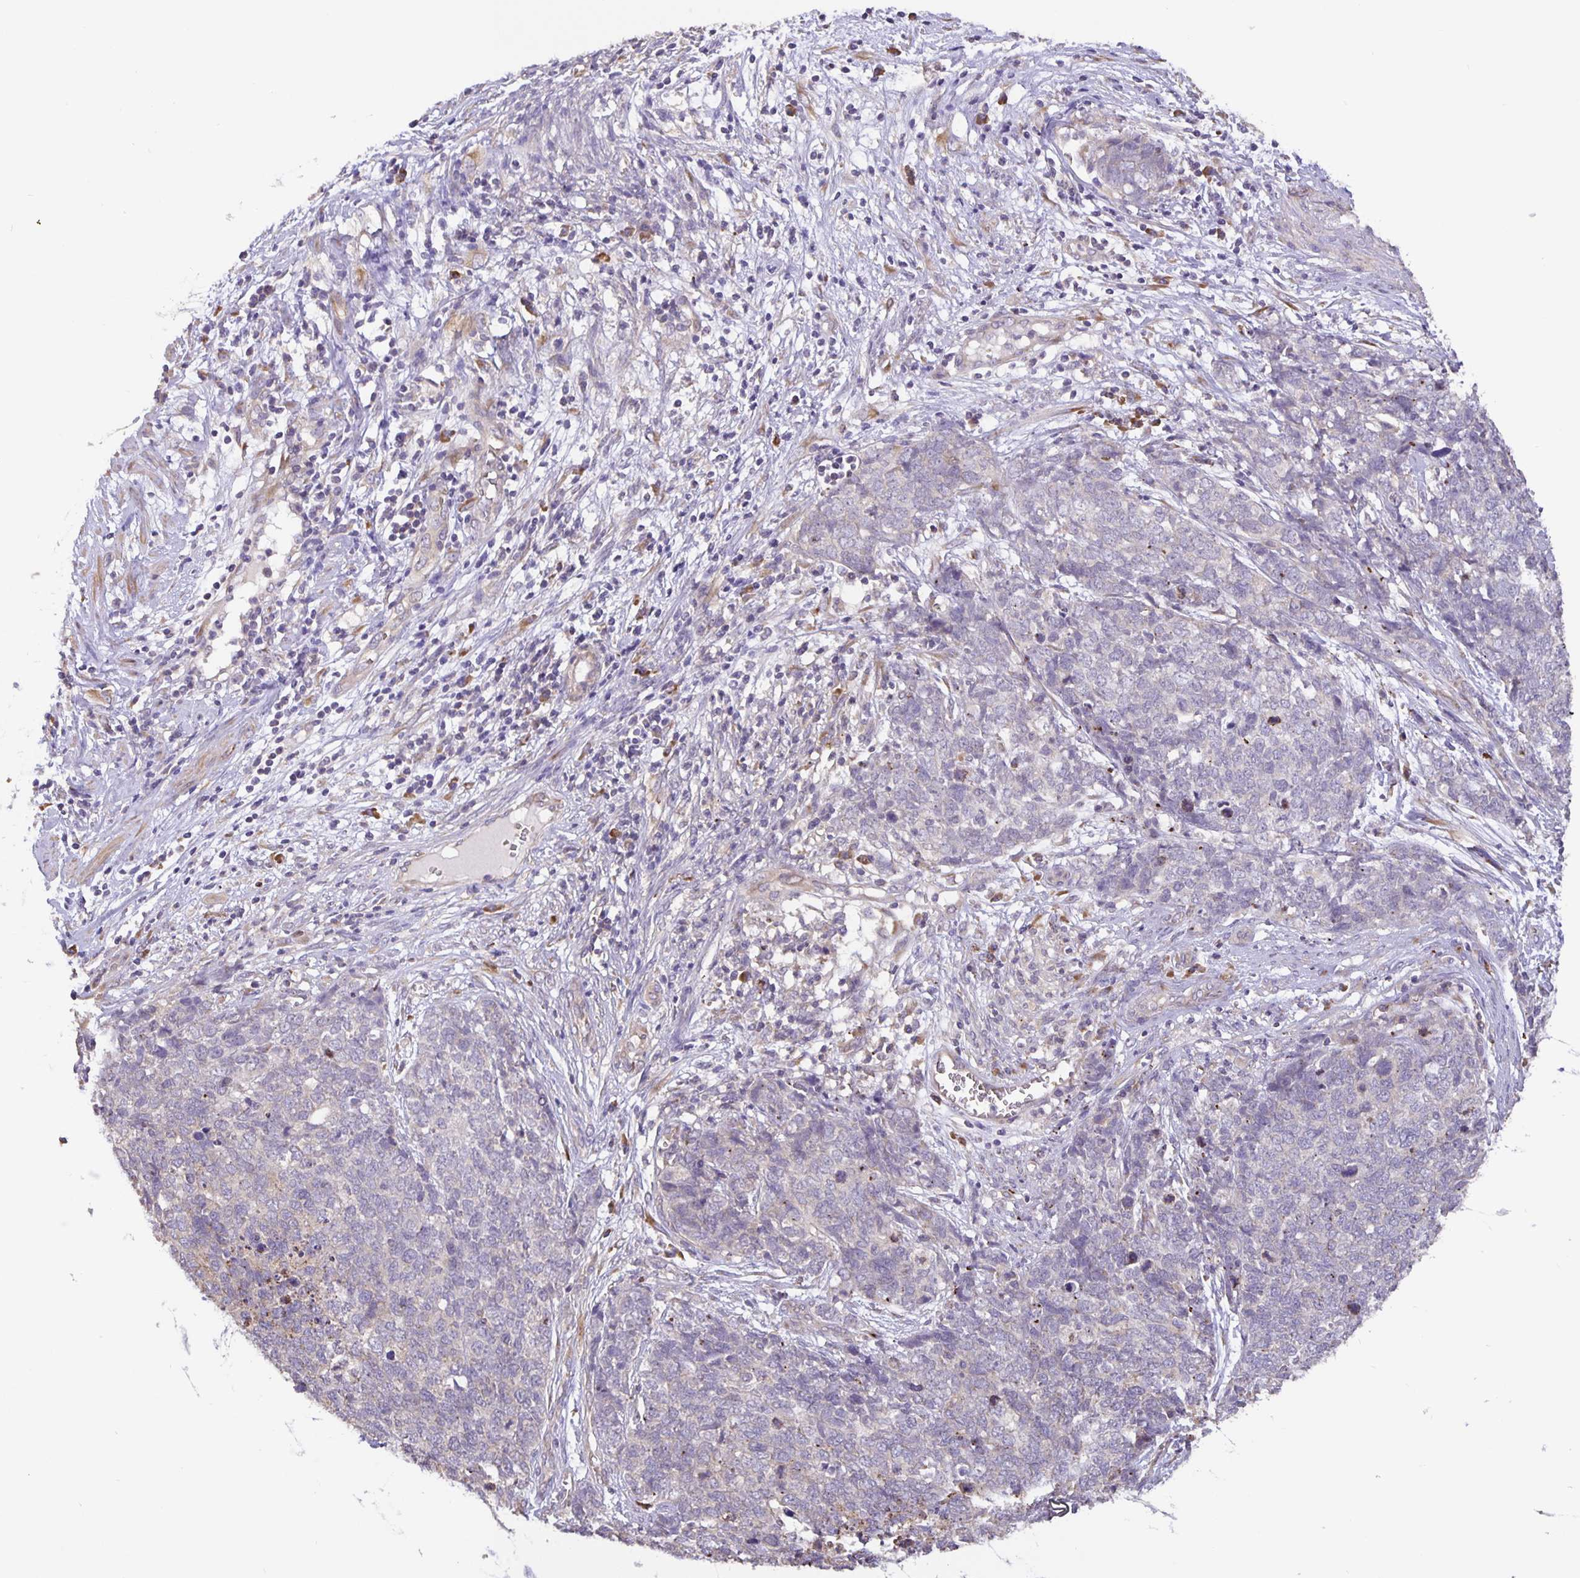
{"staining": {"intensity": "negative", "quantity": "none", "location": "none"}, "tissue": "cervical cancer", "cell_type": "Tumor cells", "image_type": "cancer", "snomed": [{"axis": "morphology", "description": "Adenocarcinoma, NOS"}, {"axis": "topography", "description": "Cervix"}], "caption": "Immunohistochemistry (IHC) histopathology image of neoplastic tissue: human cervical cancer stained with DAB (3,3'-diaminobenzidine) displays no significant protein expression in tumor cells.", "gene": "TMEM71", "patient": {"sex": "female", "age": 63}}